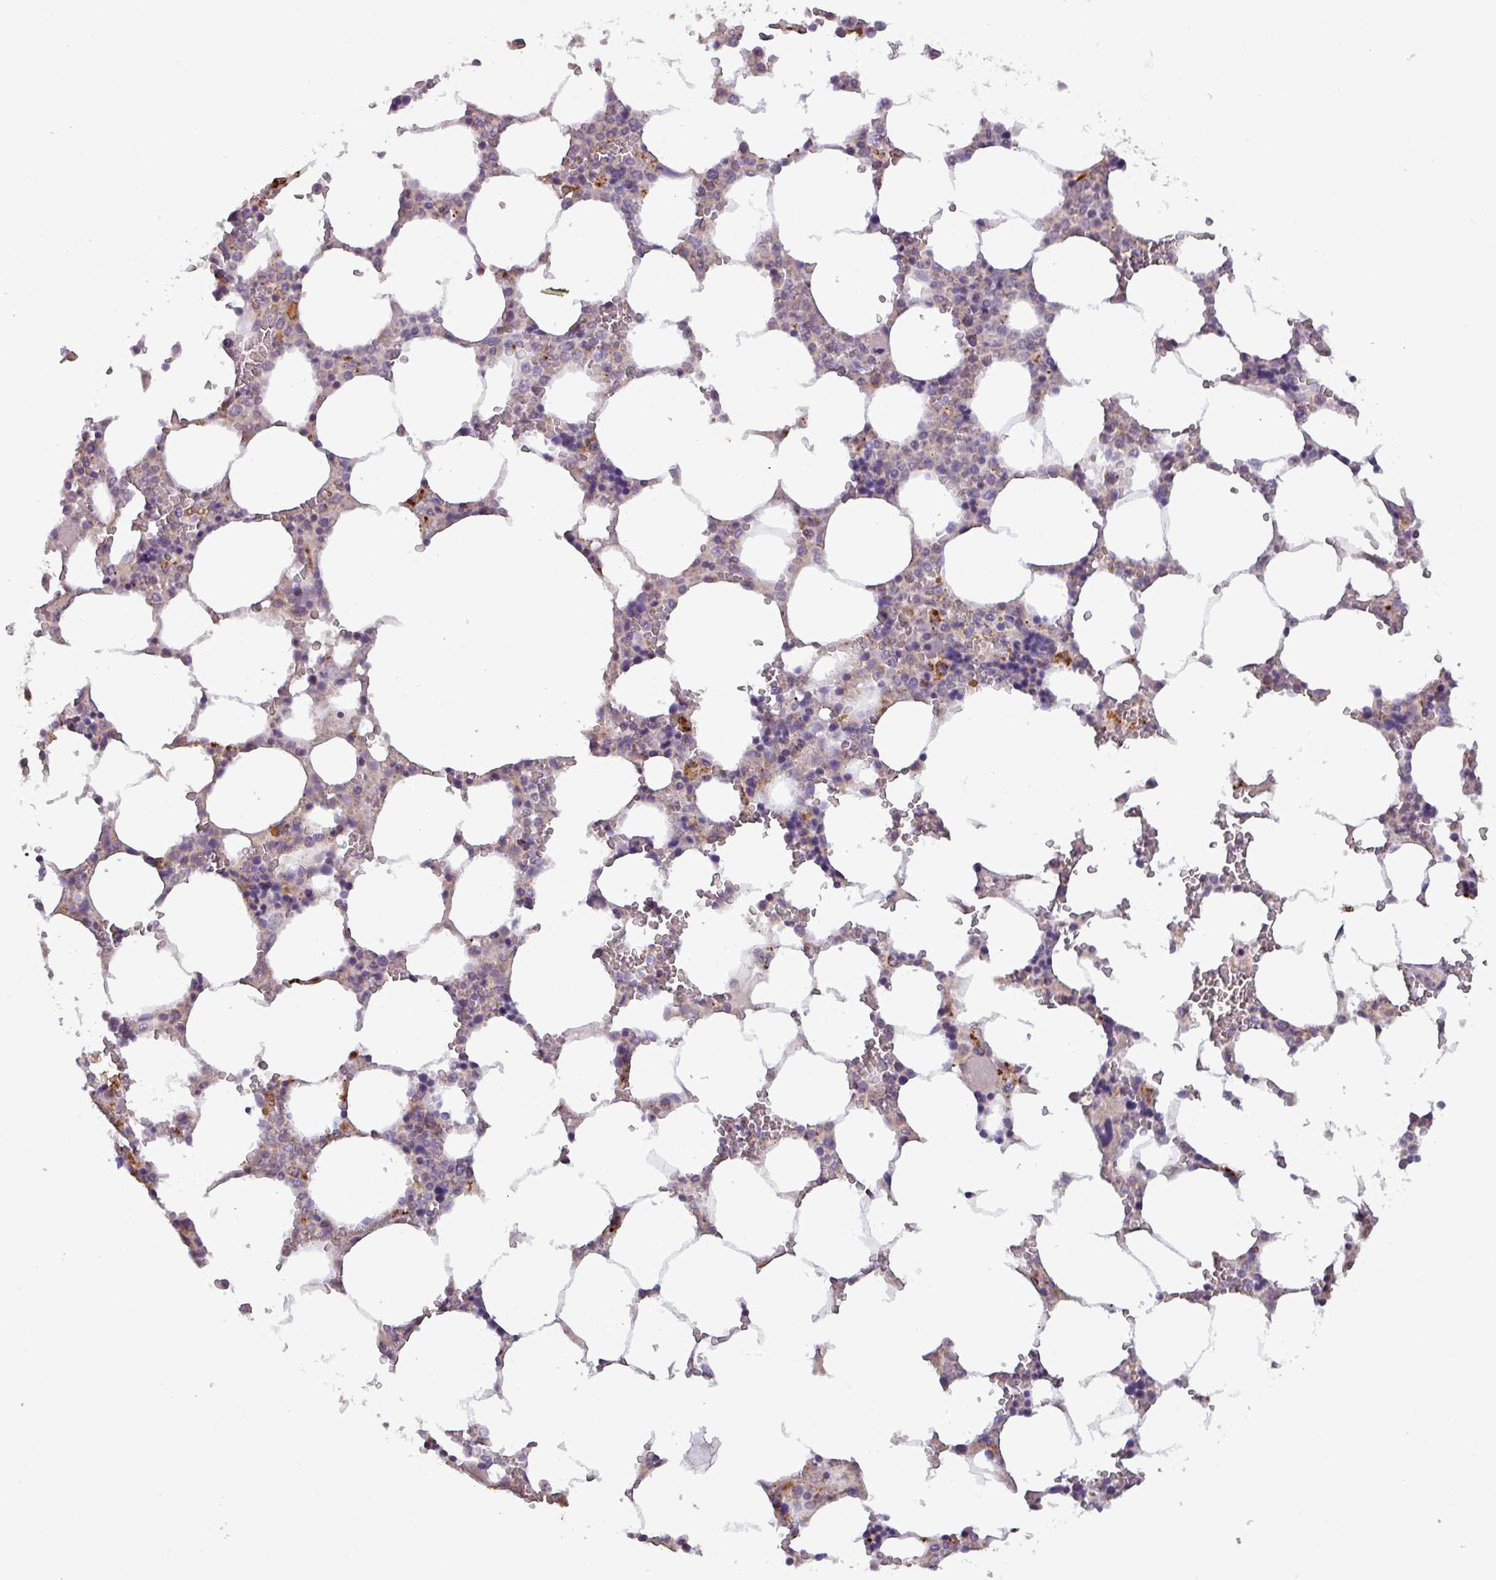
{"staining": {"intensity": "moderate", "quantity": "<25%", "location": "cytoplasmic/membranous"}, "tissue": "bone marrow", "cell_type": "Hematopoietic cells", "image_type": "normal", "snomed": [{"axis": "morphology", "description": "Normal tissue, NOS"}, {"axis": "topography", "description": "Bone marrow"}], "caption": "Immunohistochemistry (DAB) staining of unremarkable human bone marrow shows moderate cytoplasmic/membranous protein staining in approximately <25% of hematopoietic cells. (DAB IHC, brown staining for protein, blue staining for nuclei).", "gene": "PNMA6A", "patient": {"sex": "male", "age": 64}}